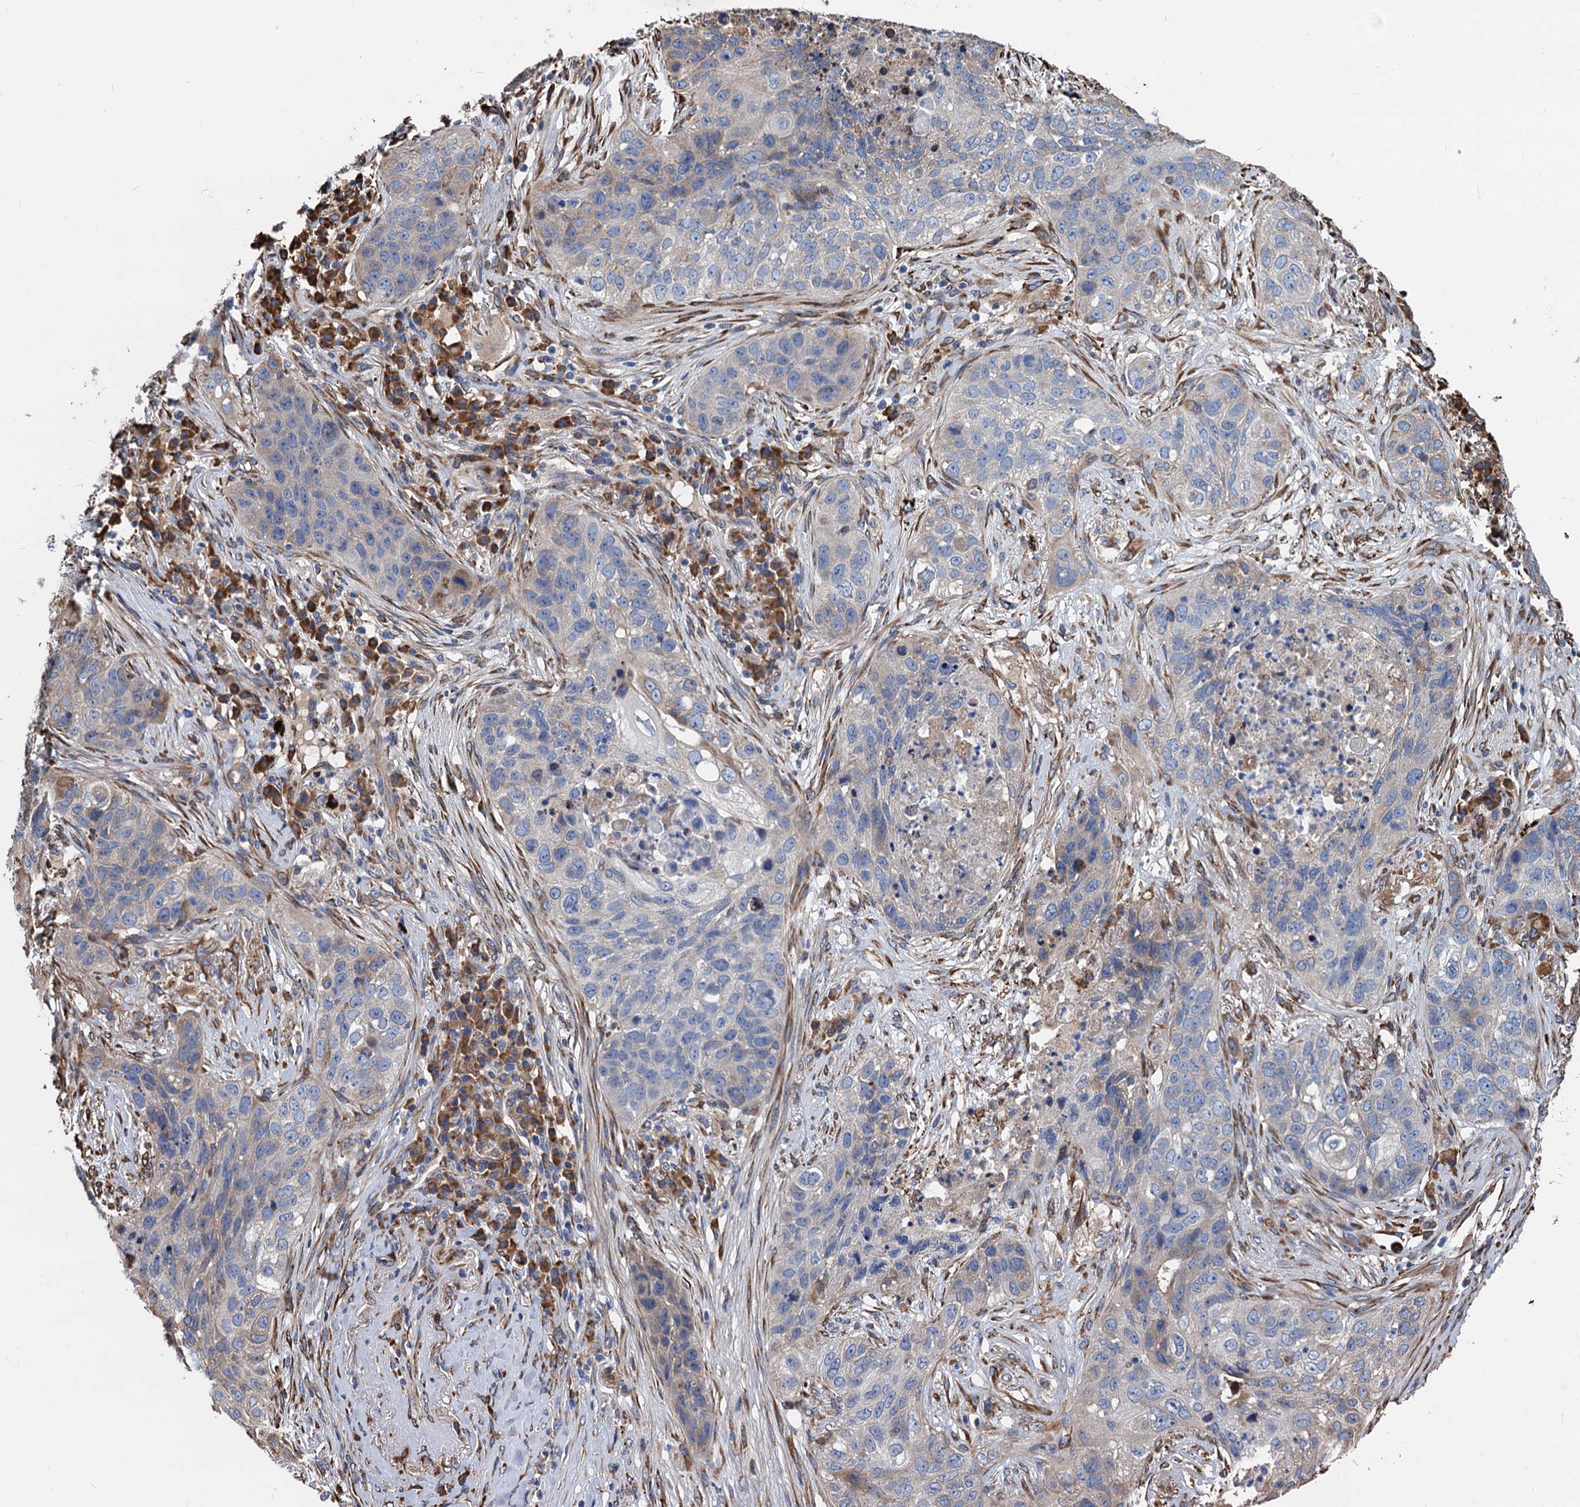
{"staining": {"intensity": "negative", "quantity": "none", "location": "none"}, "tissue": "lung cancer", "cell_type": "Tumor cells", "image_type": "cancer", "snomed": [{"axis": "morphology", "description": "Squamous cell carcinoma, NOS"}, {"axis": "topography", "description": "Lung"}], "caption": "DAB immunohistochemical staining of lung cancer shows no significant expression in tumor cells. The staining is performed using DAB brown chromogen with nuclei counter-stained in using hematoxylin.", "gene": "CNNM1", "patient": {"sex": "female", "age": 63}}